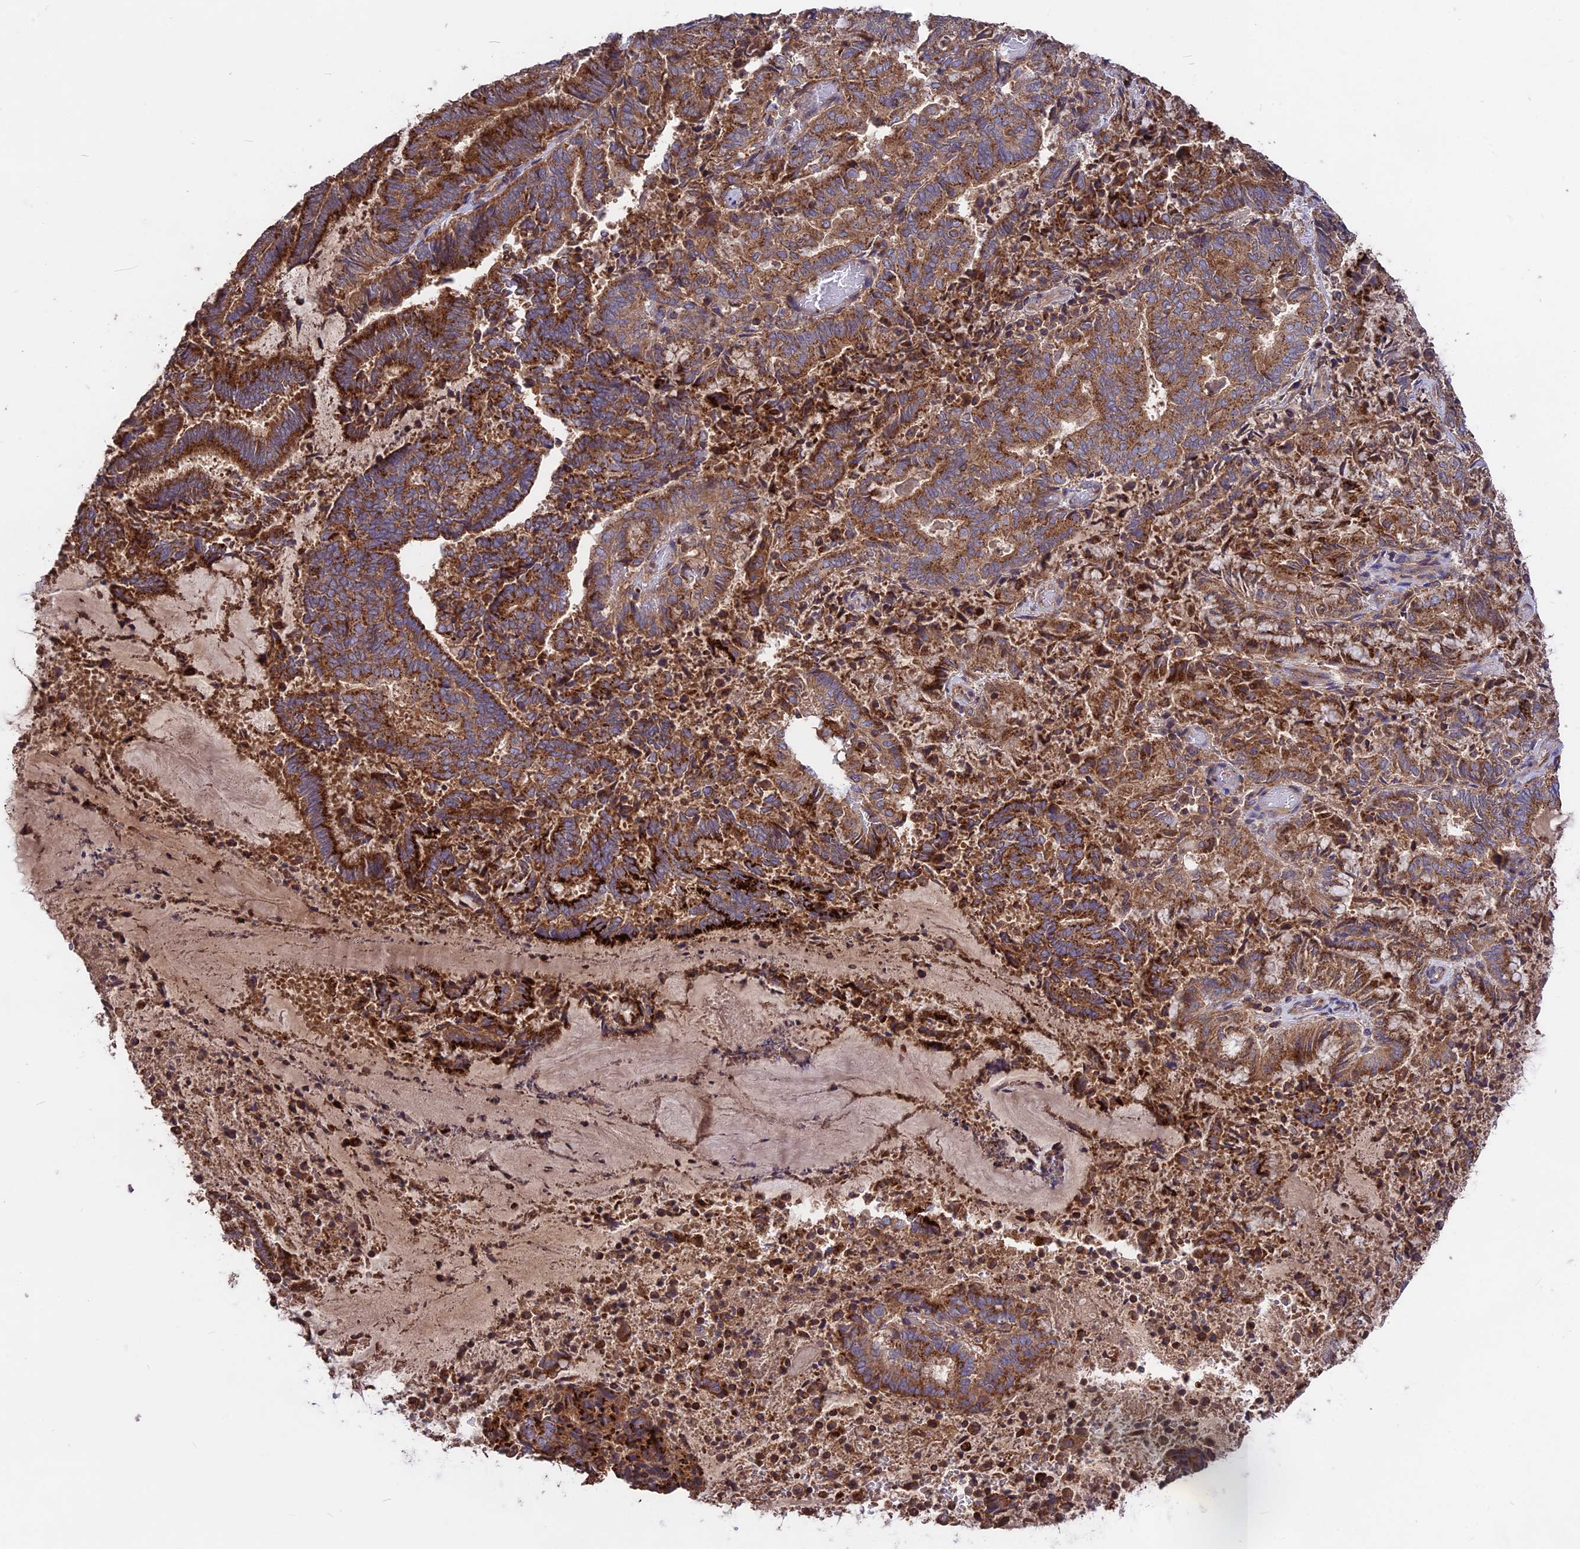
{"staining": {"intensity": "strong", "quantity": ">75%", "location": "cytoplasmic/membranous"}, "tissue": "endometrial cancer", "cell_type": "Tumor cells", "image_type": "cancer", "snomed": [{"axis": "morphology", "description": "Adenocarcinoma, NOS"}, {"axis": "topography", "description": "Endometrium"}], "caption": "About >75% of tumor cells in human adenocarcinoma (endometrial) display strong cytoplasmic/membranous protein expression as visualized by brown immunohistochemical staining.", "gene": "NUDT8", "patient": {"sex": "female", "age": 80}}